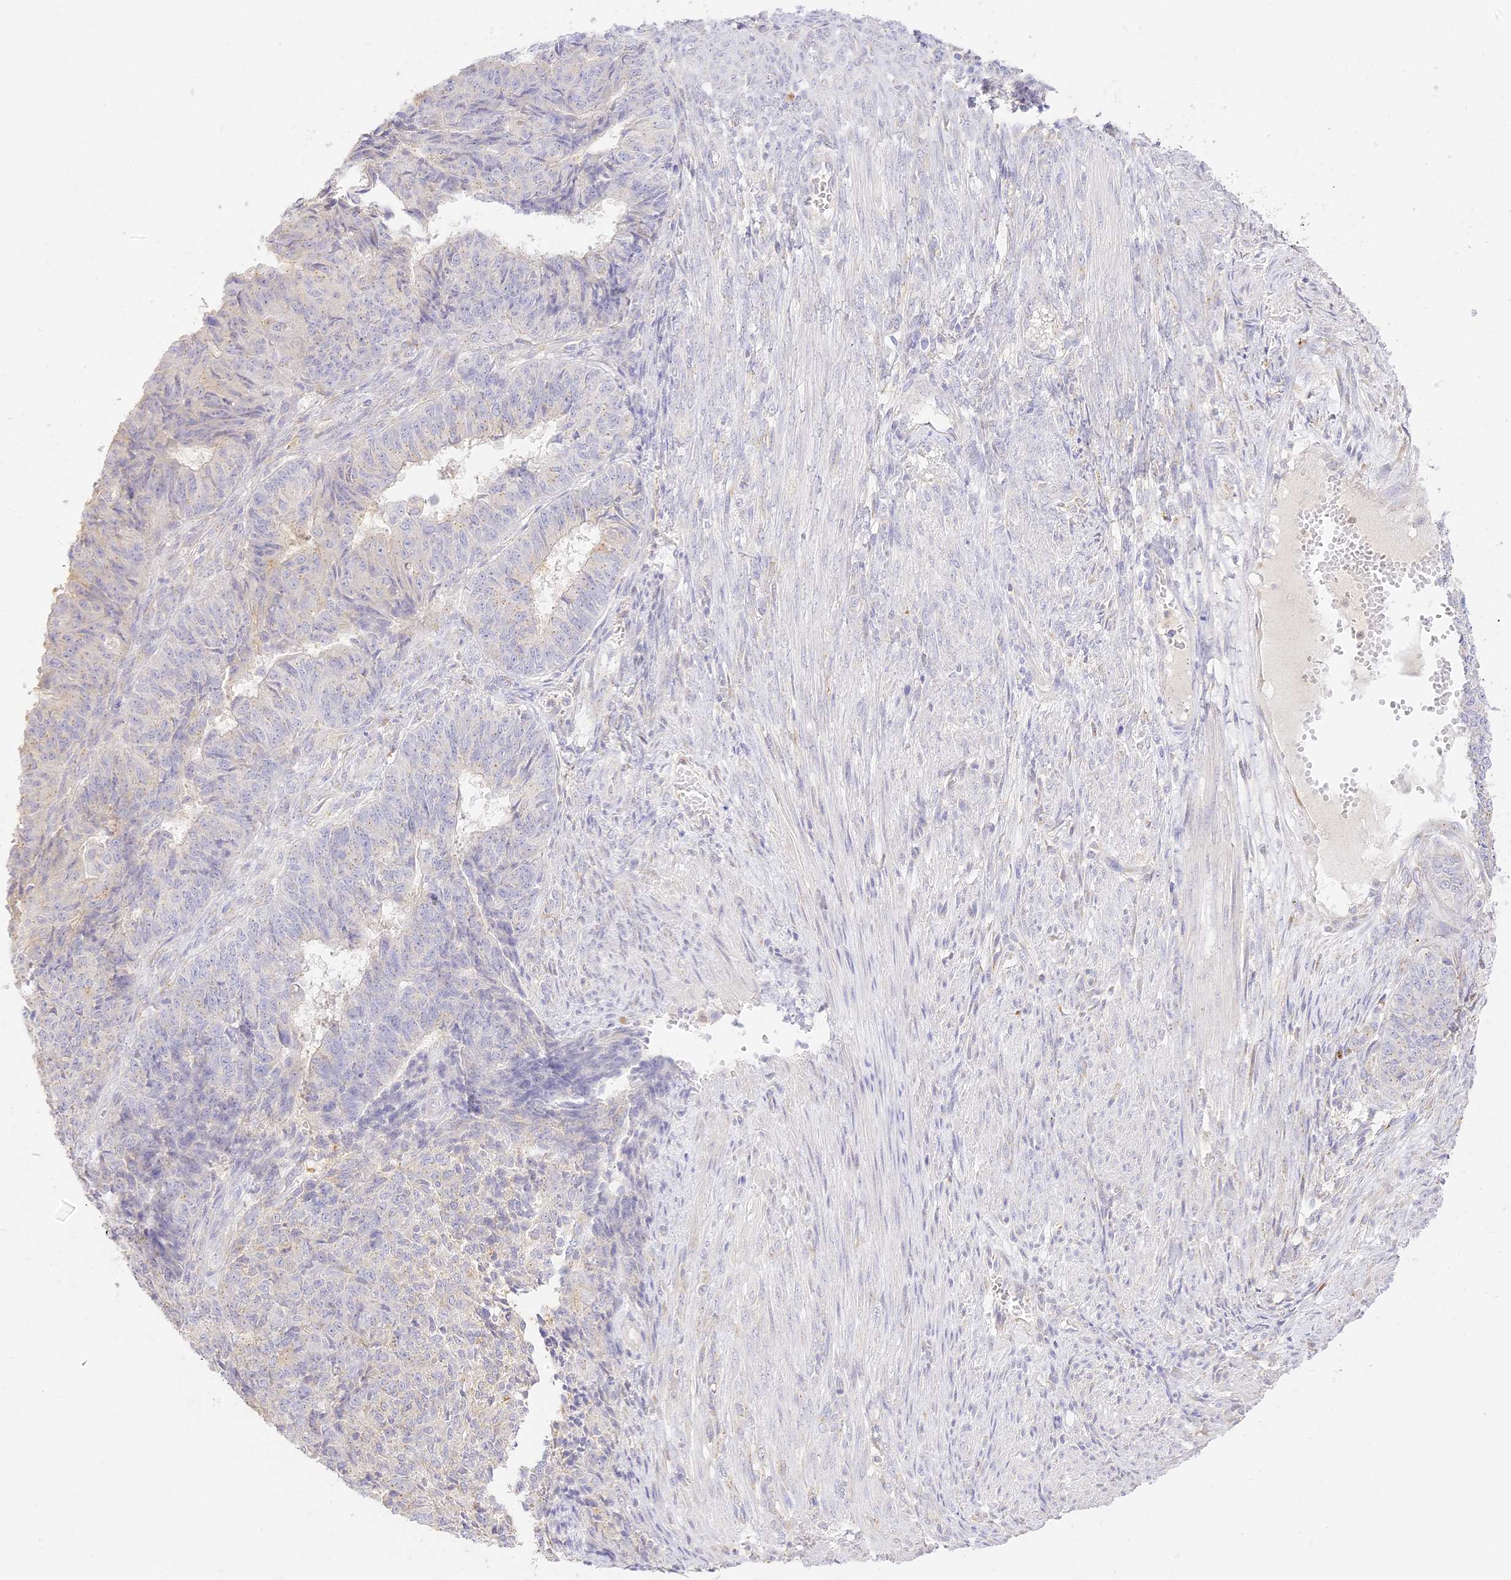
{"staining": {"intensity": "negative", "quantity": "none", "location": "none"}, "tissue": "endometrial cancer", "cell_type": "Tumor cells", "image_type": "cancer", "snomed": [{"axis": "morphology", "description": "Adenocarcinoma, NOS"}, {"axis": "topography", "description": "Endometrium"}], "caption": "A photomicrograph of endometrial adenocarcinoma stained for a protein reveals no brown staining in tumor cells. (DAB IHC with hematoxylin counter stain).", "gene": "SEC13", "patient": {"sex": "female", "age": 32}}